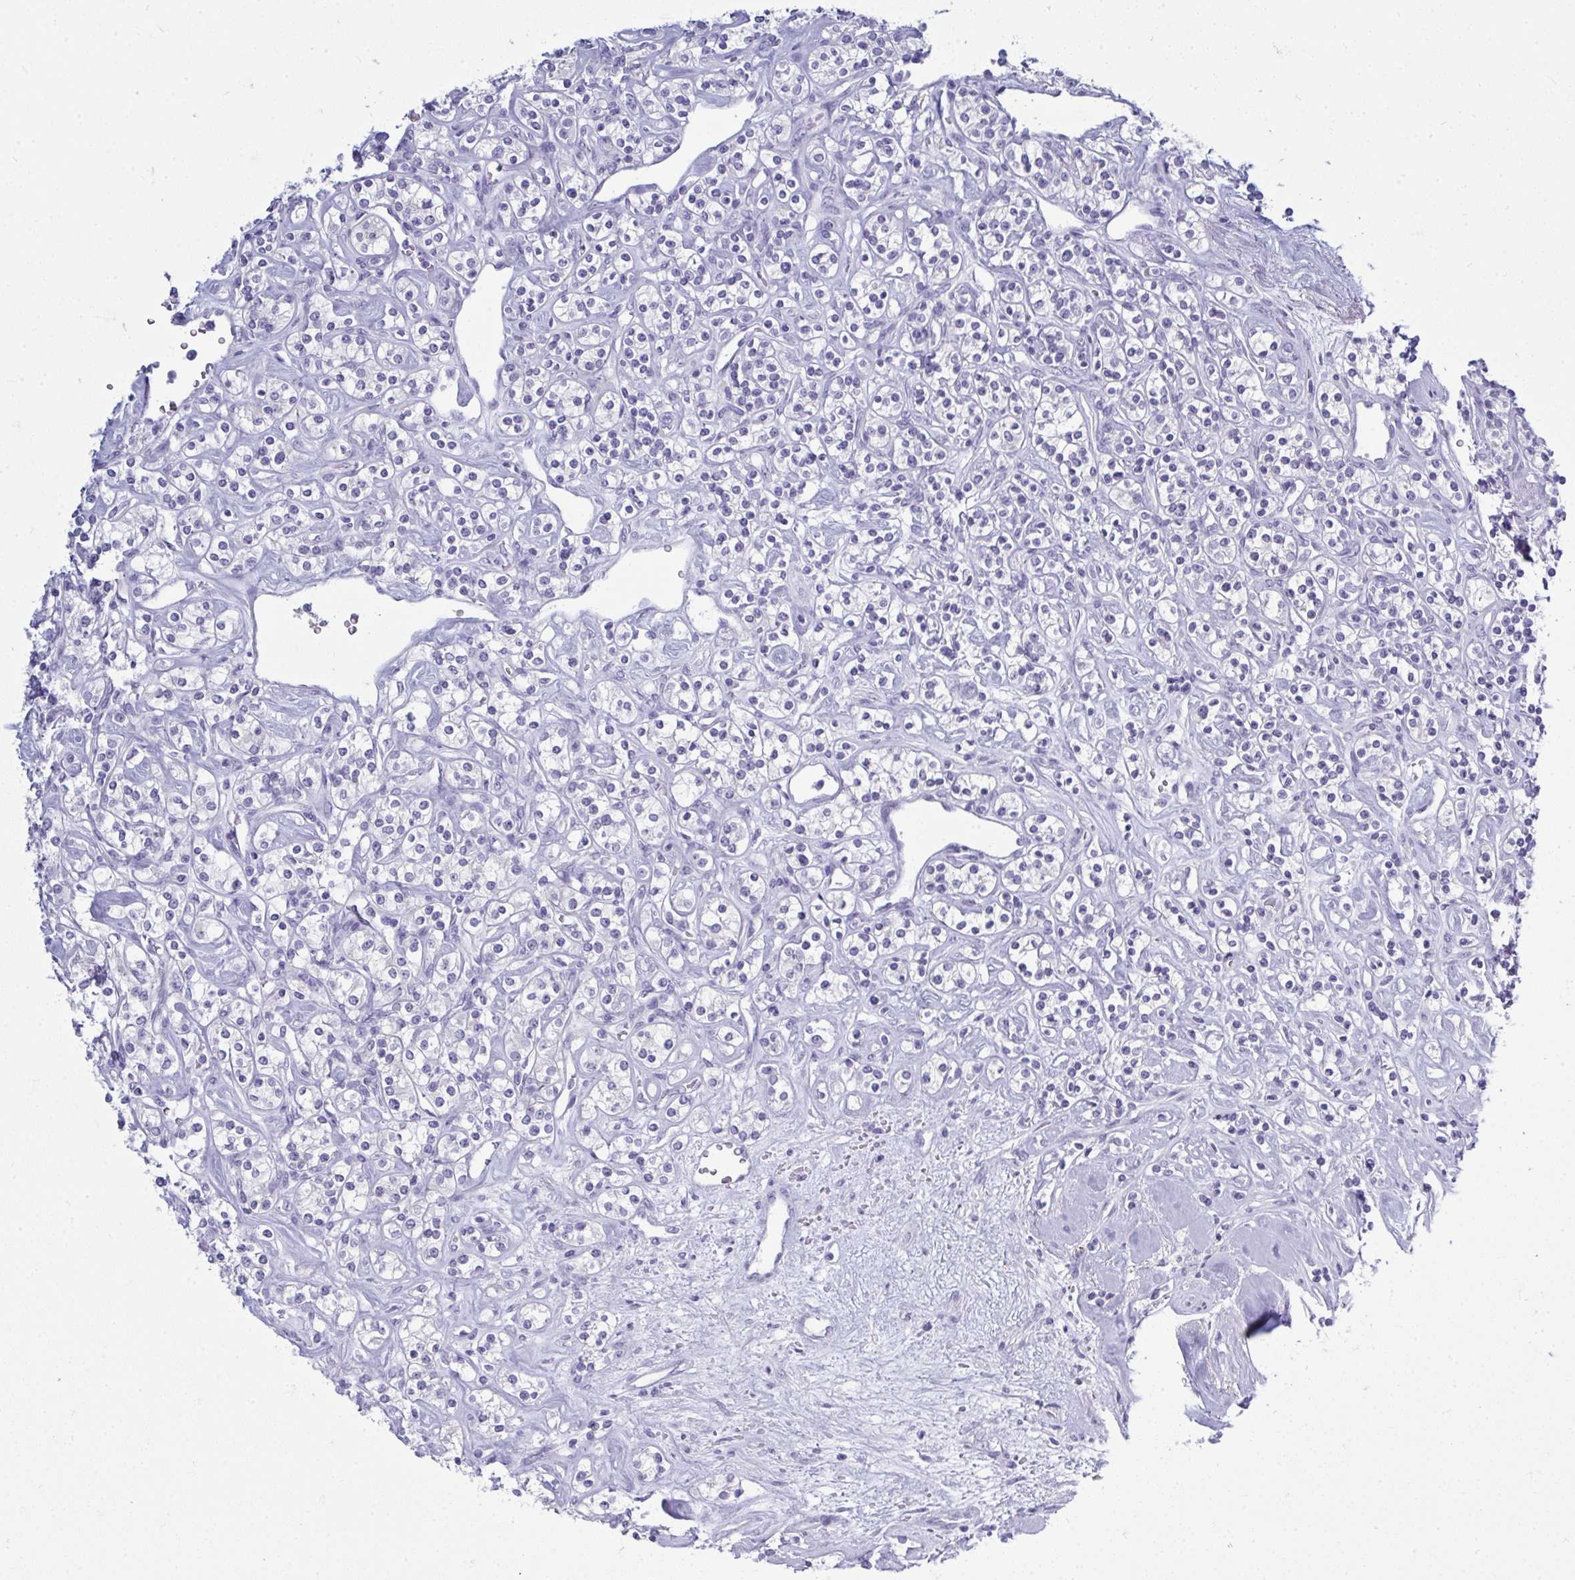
{"staining": {"intensity": "negative", "quantity": "none", "location": "none"}, "tissue": "renal cancer", "cell_type": "Tumor cells", "image_type": "cancer", "snomed": [{"axis": "morphology", "description": "Adenocarcinoma, NOS"}, {"axis": "topography", "description": "Kidney"}], "caption": "High magnification brightfield microscopy of renal adenocarcinoma stained with DAB (brown) and counterstained with hematoxylin (blue): tumor cells show no significant positivity.", "gene": "QDPR", "patient": {"sex": "male", "age": 77}}